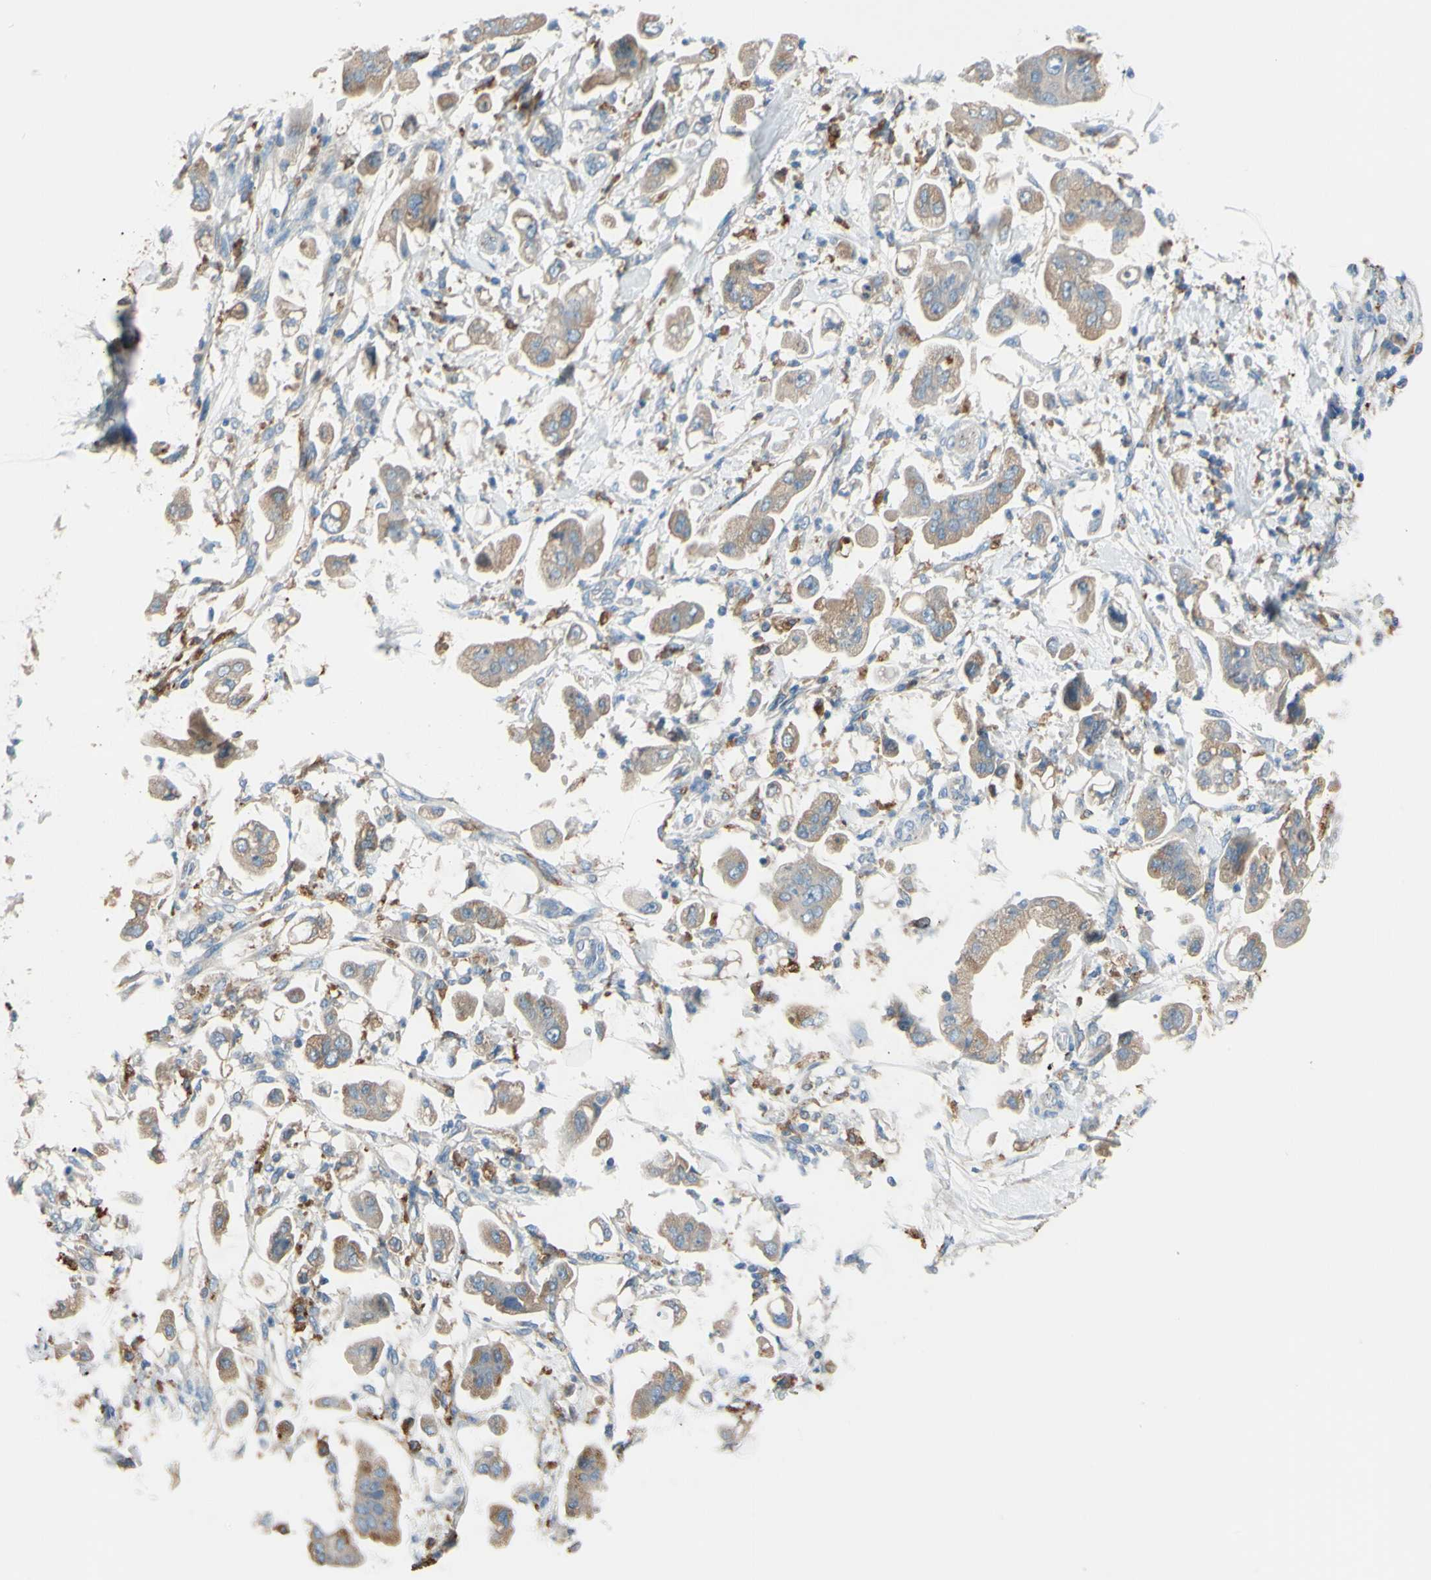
{"staining": {"intensity": "weak", "quantity": ">75%", "location": "cytoplasmic/membranous"}, "tissue": "stomach cancer", "cell_type": "Tumor cells", "image_type": "cancer", "snomed": [{"axis": "morphology", "description": "Adenocarcinoma, NOS"}, {"axis": "topography", "description": "Stomach"}], "caption": "Protein analysis of stomach cancer tissue demonstrates weak cytoplasmic/membranous expression in about >75% of tumor cells. (Stains: DAB (3,3'-diaminobenzidine) in brown, nuclei in blue, Microscopy: brightfield microscopy at high magnification).", "gene": "CTSD", "patient": {"sex": "male", "age": 62}}